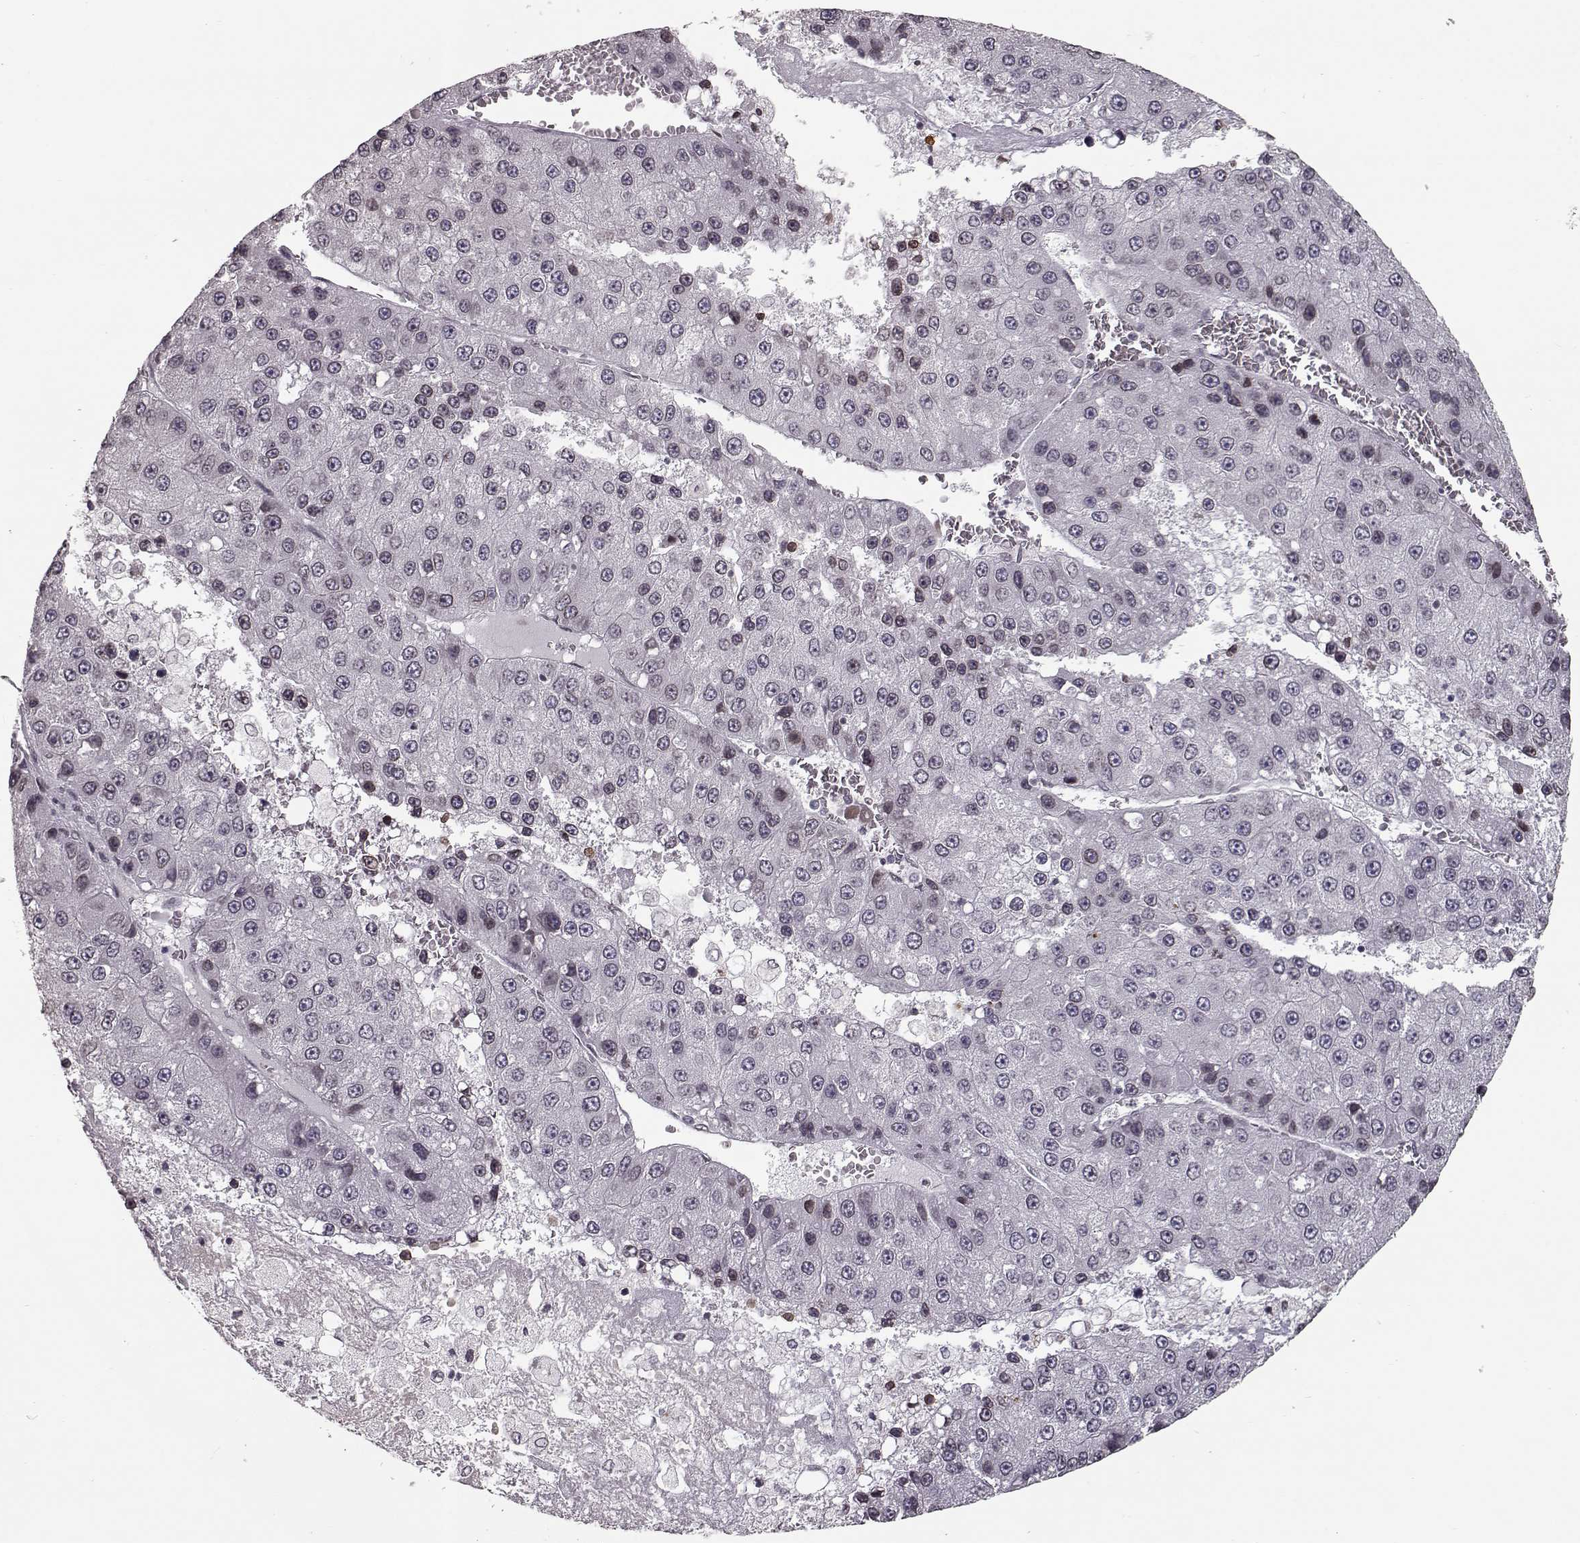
{"staining": {"intensity": "negative", "quantity": "none", "location": "none"}, "tissue": "liver cancer", "cell_type": "Tumor cells", "image_type": "cancer", "snomed": [{"axis": "morphology", "description": "Carcinoma, Hepatocellular, NOS"}, {"axis": "topography", "description": "Liver"}], "caption": "Immunohistochemistry (IHC) micrograph of neoplastic tissue: hepatocellular carcinoma (liver) stained with DAB reveals no significant protein expression in tumor cells.", "gene": "NUP37", "patient": {"sex": "female", "age": 73}}